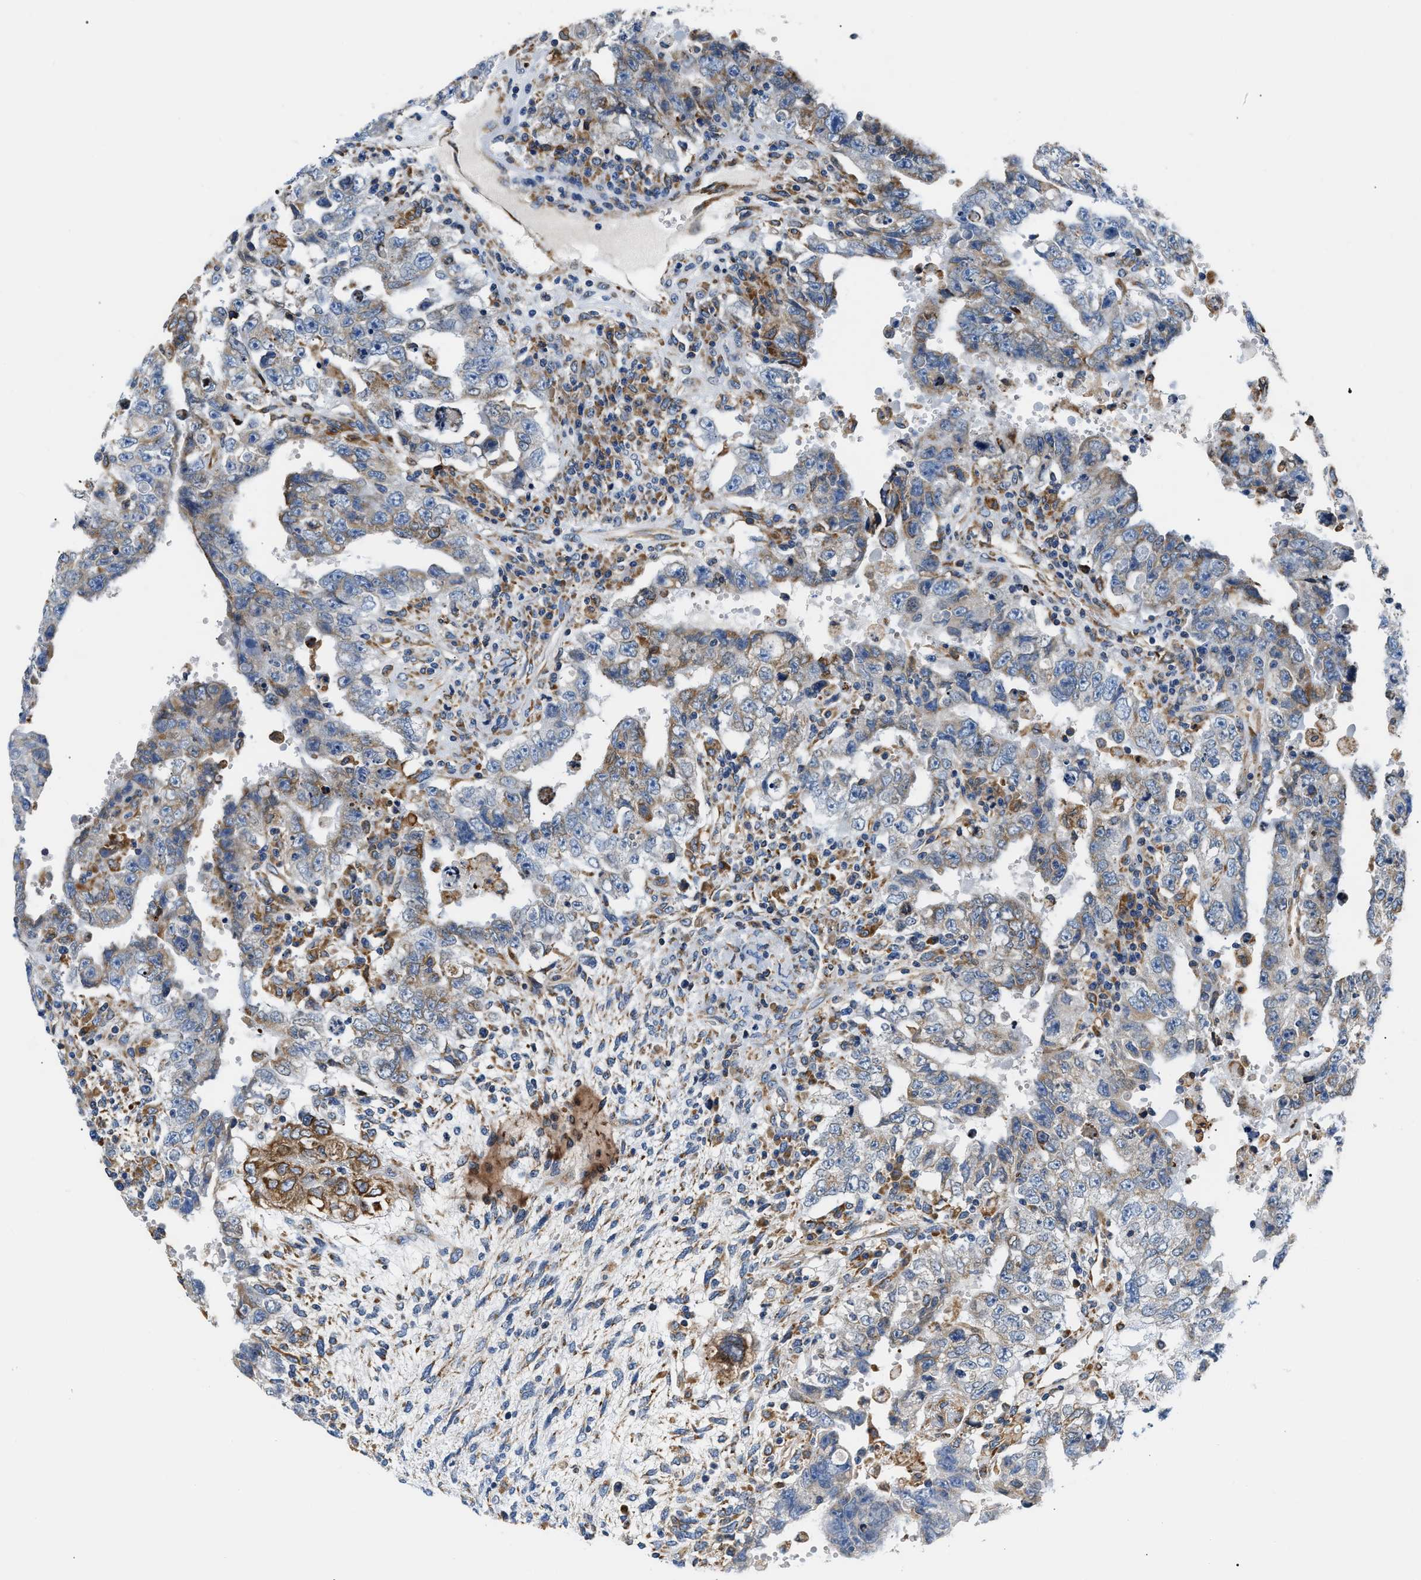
{"staining": {"intensity": "weak", "quantity": "<25%", "location": "cytoplasmic/membranous"}, "tissue": "testis cancer", "cell_type": "Tumor cells", "image_type": "cancer", "snomed": [{"axis": "morphology", "description": "Carcinoma, Embryonal, NOS"}, {"axis": "topography", "description": "Testis"}], "caption": "Tumor cells show no significant staining in embryonal carcinoma (testis).", "gene": "HDHD3", "patient": {"sex": "male", "age": 26}}